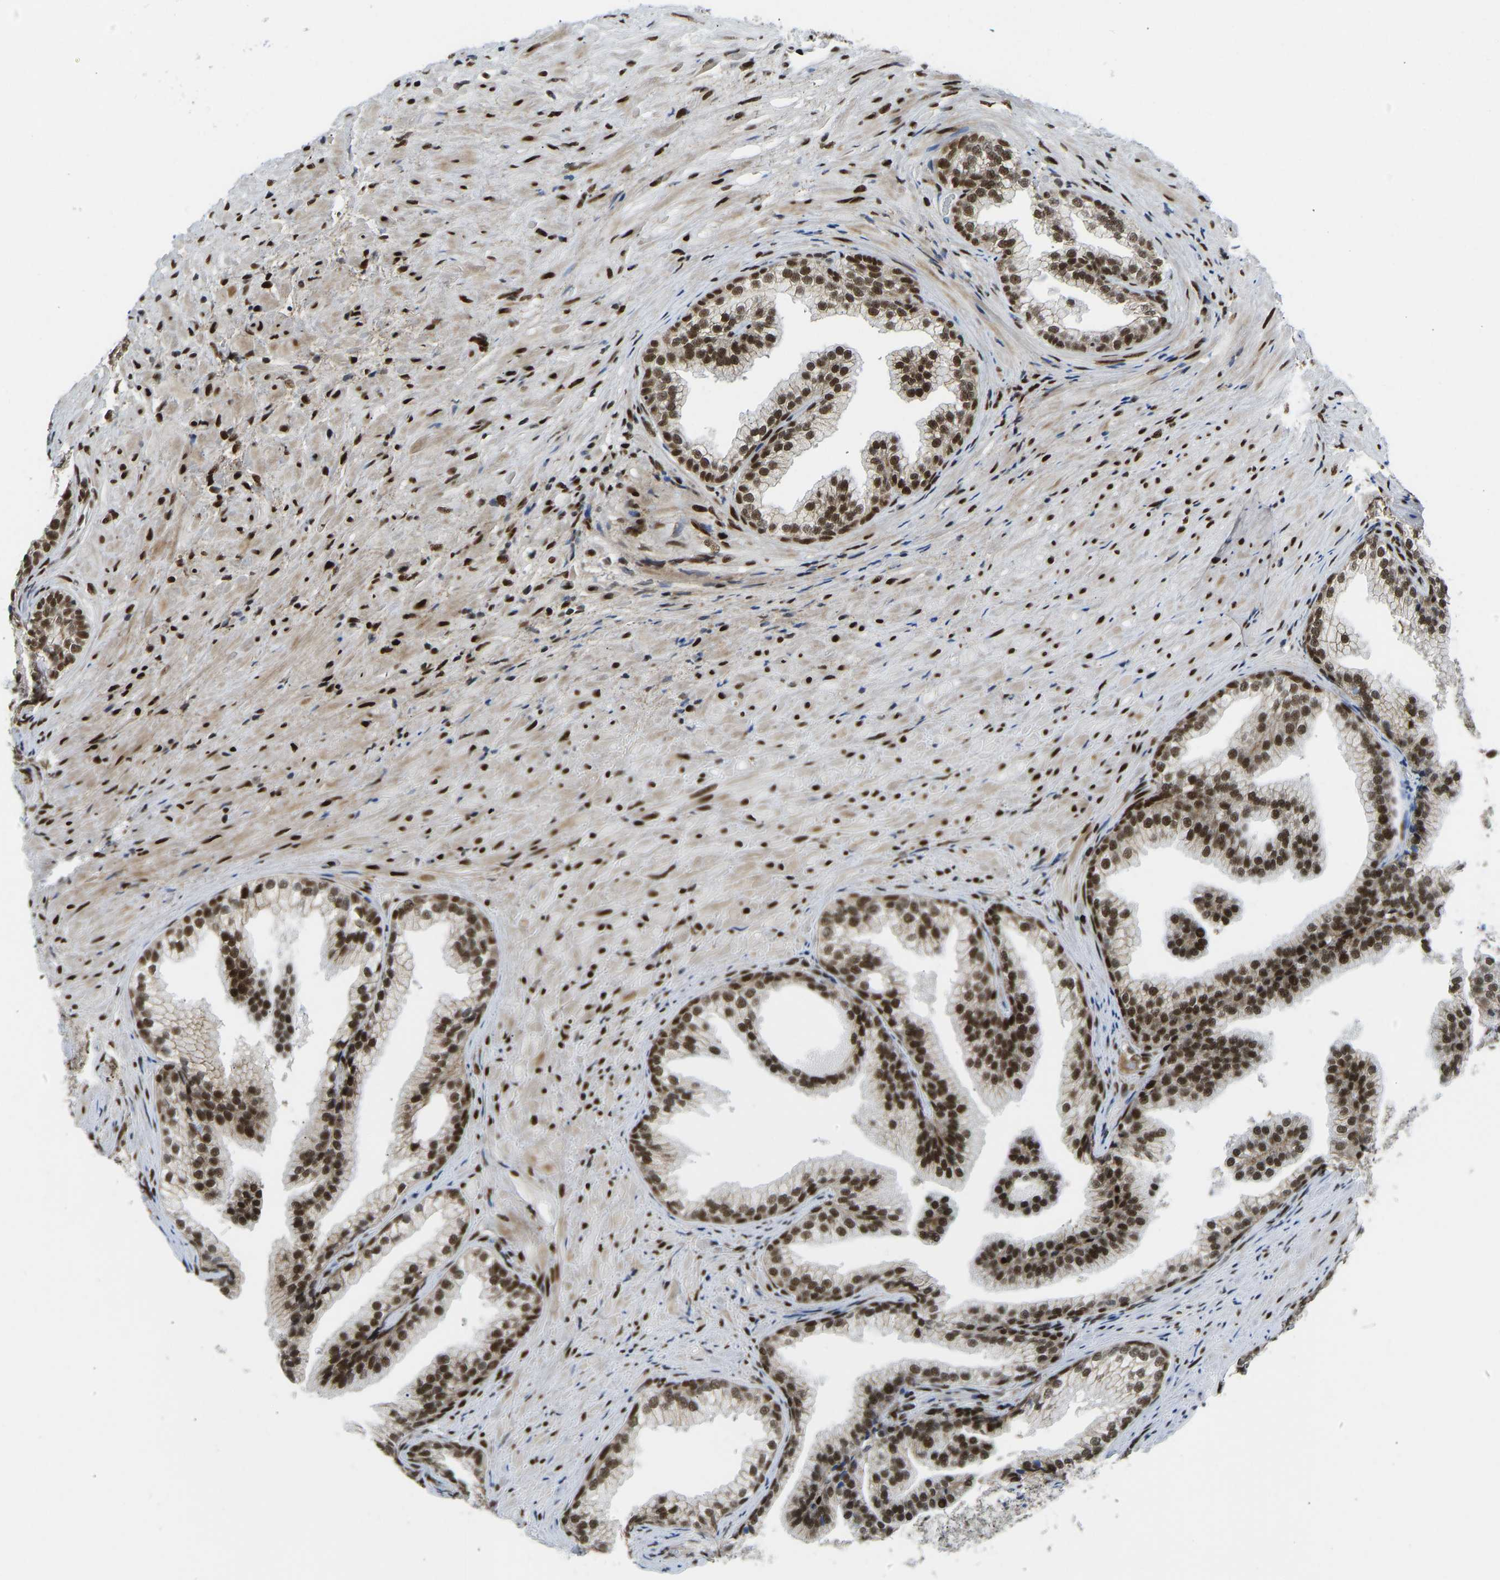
{"staining": {"intensity": "strong", "quantity": ">75%", "location": "nuclear"}, "tissue": "prostate", "cell_type": "Glandular cells", "image_type": "normal", "snomed": [{"axis": "morphology", "description": "Normal tissue, NOS"}, {"axis": "topography", "description": "Prostate"}], "caption": "DAB immunohistochemical staining of benign human prostate exhibits strong nuclear protein staining in about >75% of glandular cells. (brown staining indicates protein expression, while blue staining denotes nuclei).", "gene": "FOXK1", "patient": {"sex": "male", "age": 76}}